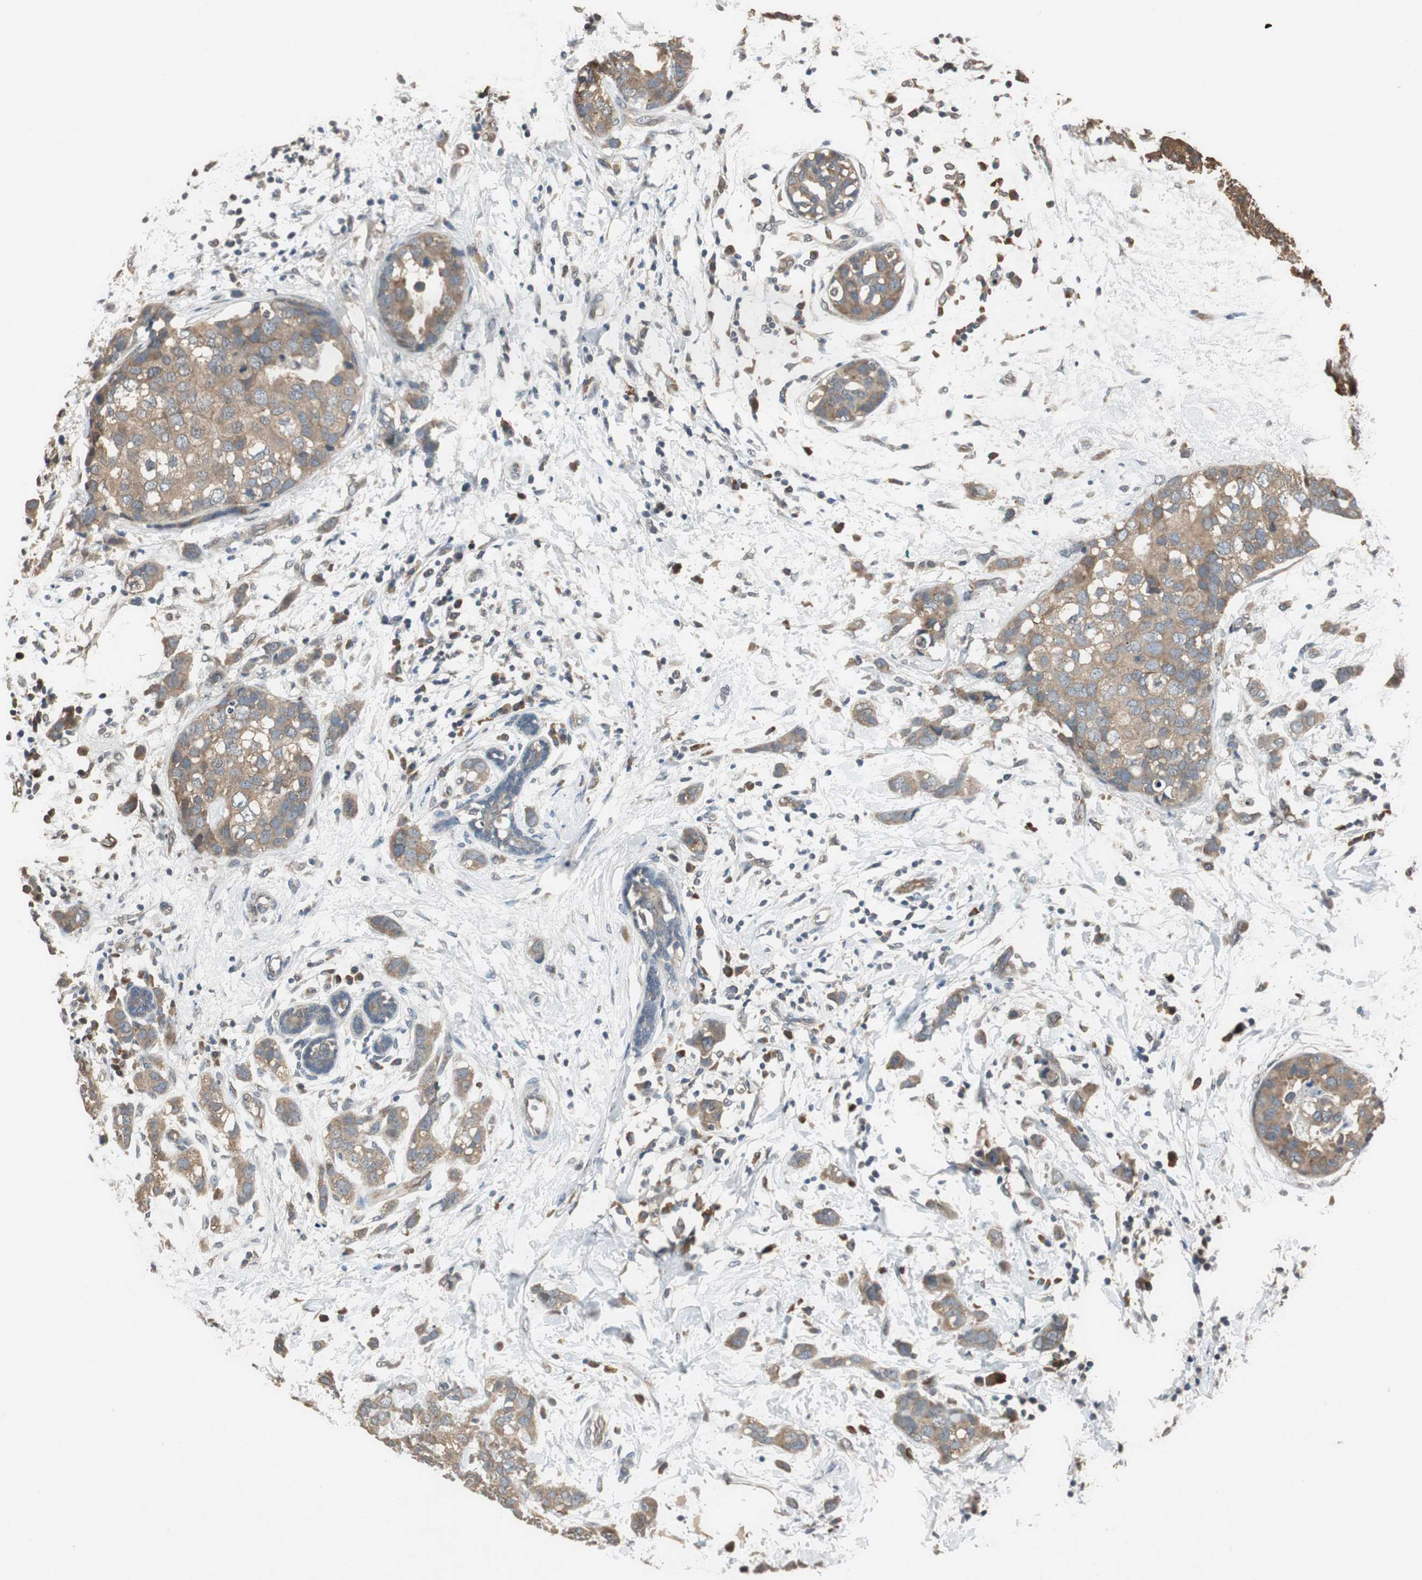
{"staining": {"intensity": "moderate", "quantity": ">75%", "location": "cytoplasmic/membranous"}, "tissue": "breast cancer", "cell_type": "Tumor cells", "image_type": "cancer", "snomed": [{"axis": "morphology", "description": "Normal tissue, NOS"}, {"axis": "morphology", "description": "Duct carcinoma"}, {"axis": "topography", "description": "Breast"}], "caption": "Protein expression analysis of breast cancer (intraductal carcinoma) displays moderate cytoplasmic/membranous staining in approximately >75% of tumor cells.", "gene": "PI4KB", "patient": {"sex": "female", "age": 50}}